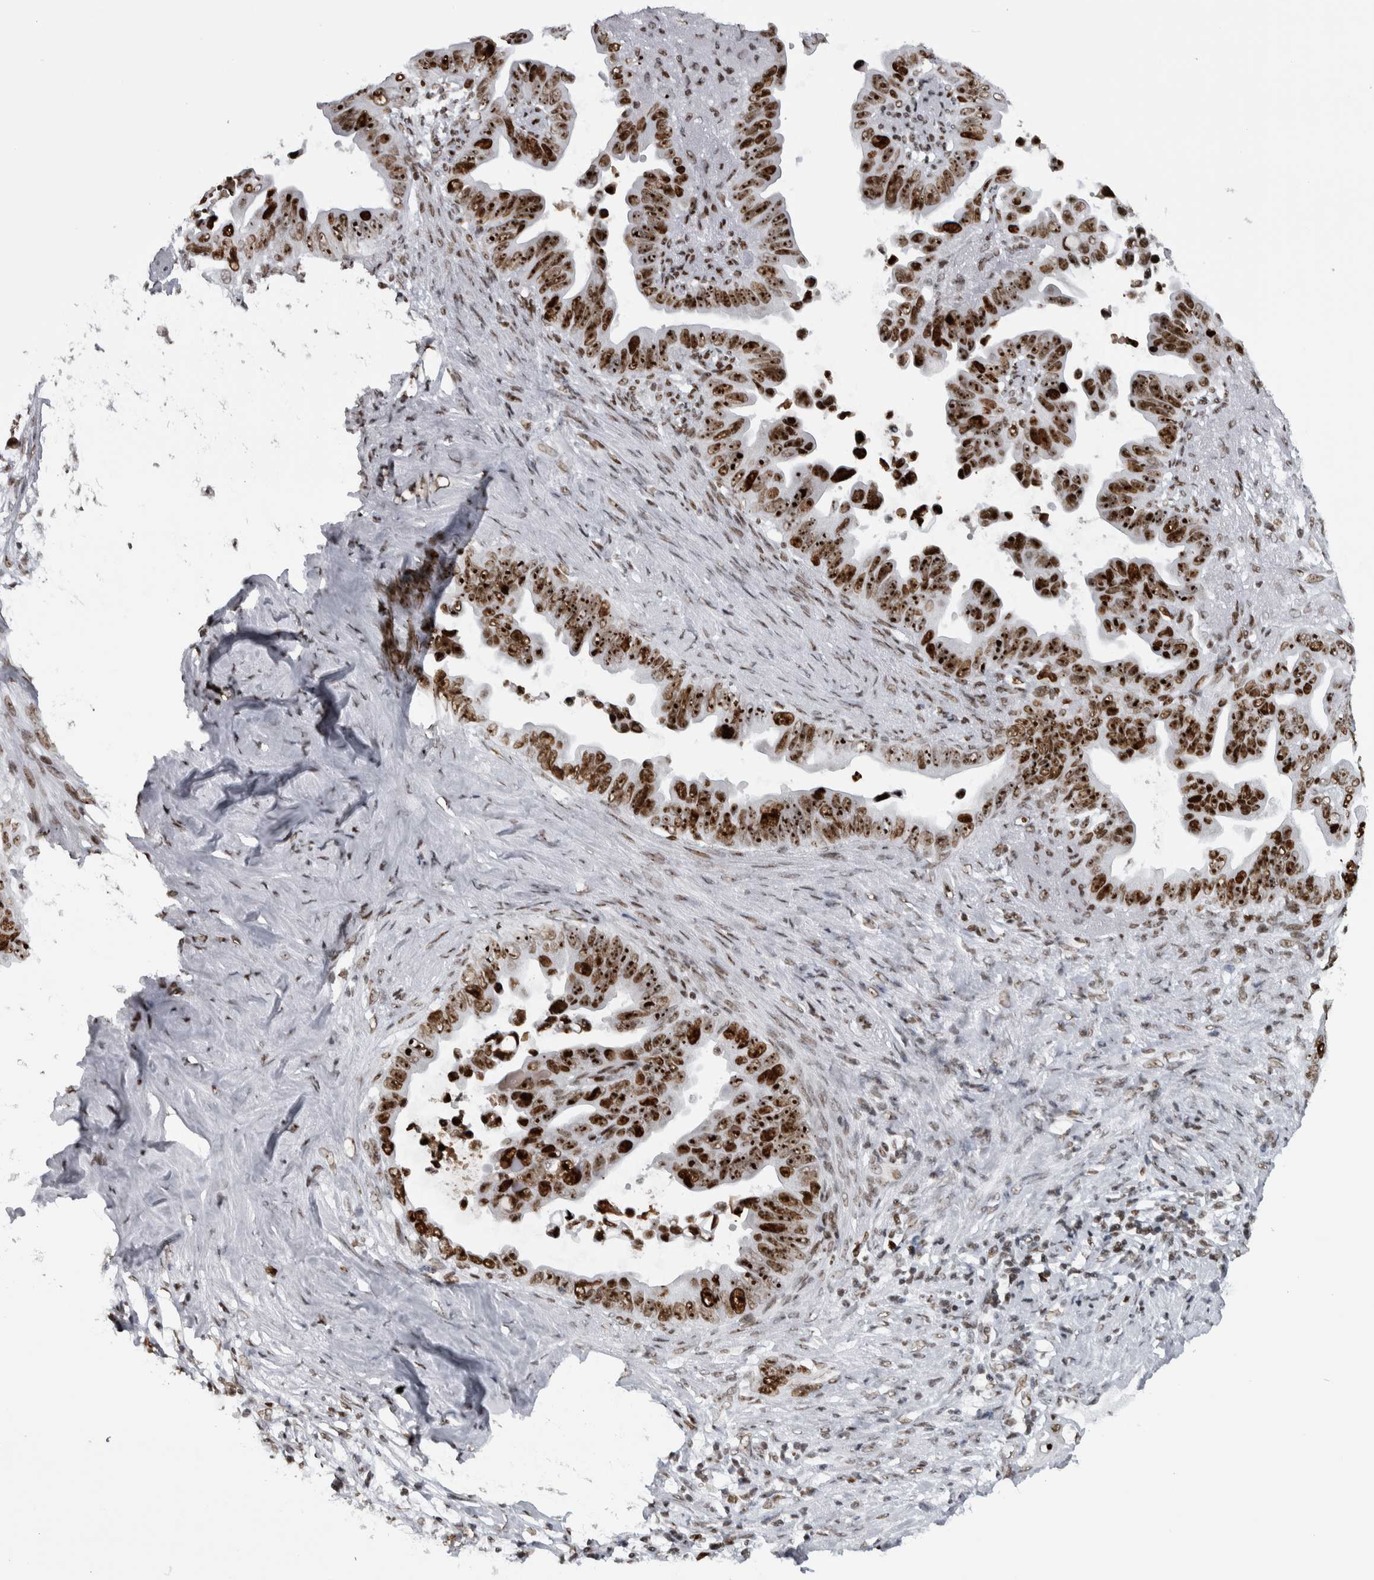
{"staining": {"intensity": "strong", "quantity": ">75%", "location": "nuclear"}, "tissue": "pancreatic cancer", "cell_type": "Tumor cells", "image_type": "cancer", "snomed": [{"axis": "morphology", "description": "Adenocarcinoma, NOS"}, {"axis": "topography", "description": "Pancreas"}], "caption": "Immunohistochemistry of pancreatic cancer shows high levels of strong nuclear expression in approximately >75% of tumor cells.", "gene": "TOP2B", "patient": {"sex": "female", "age": 72}}